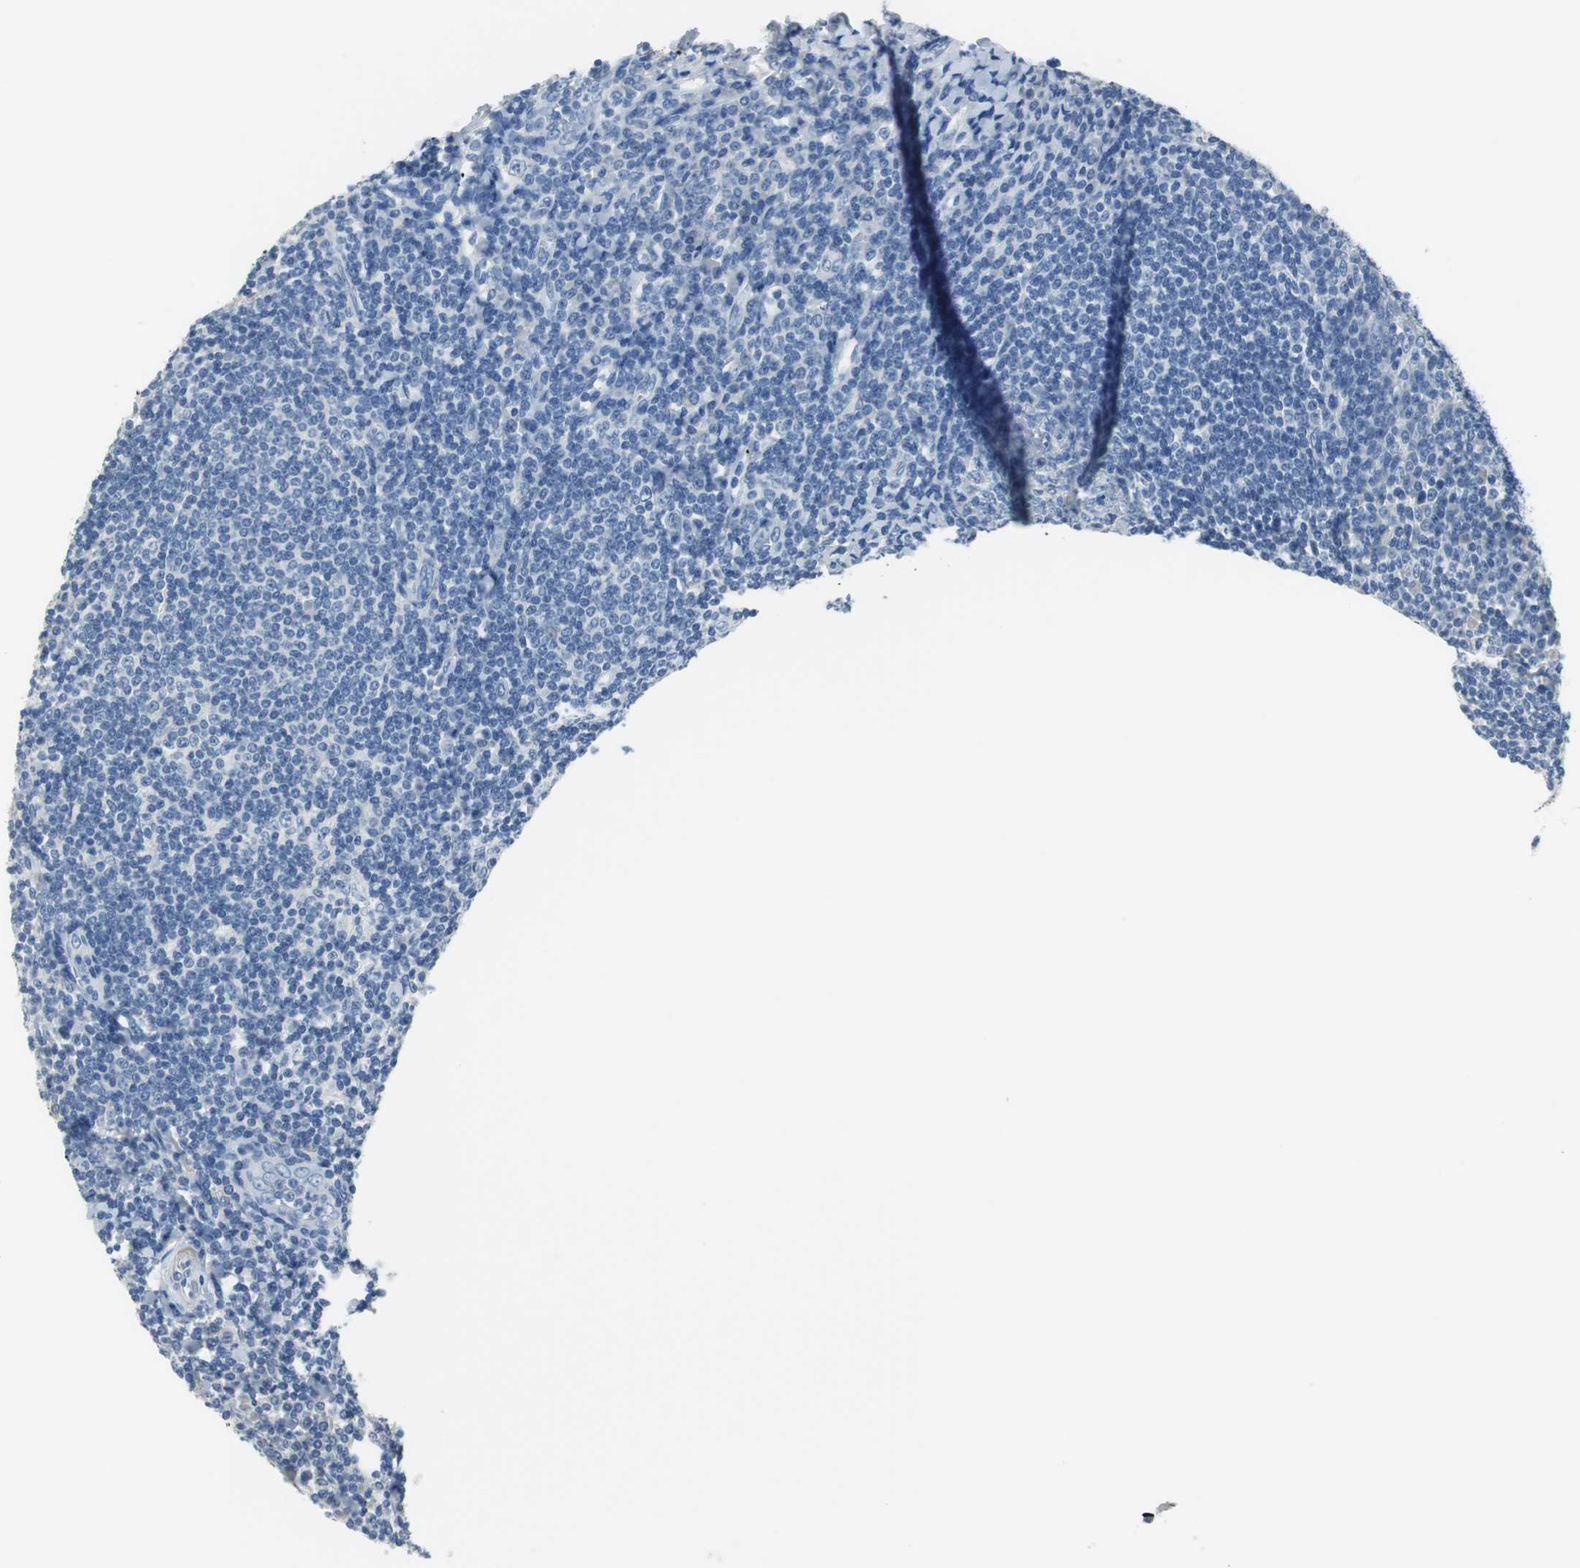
{"staining": {"intensity": "negative", "quantity": "none", "location": "none"}, "tissue": "tonsil", "cell_type": "Germinal center cells", "image_type": "normal", "snomed": [{"axis": "morphology", "description": "Normal tissue, NOS"}, {"axis": "topography", "description": "Tonsil"}], "caption": "High magnification brightfield microscopy of normal tonsil stained with DAB (brown) and counterstained with hematoxylin (blue): germinal center cells show no significant positivity.", "gene": "MUC7", "patient": {"sex": "male", "age": 31}}